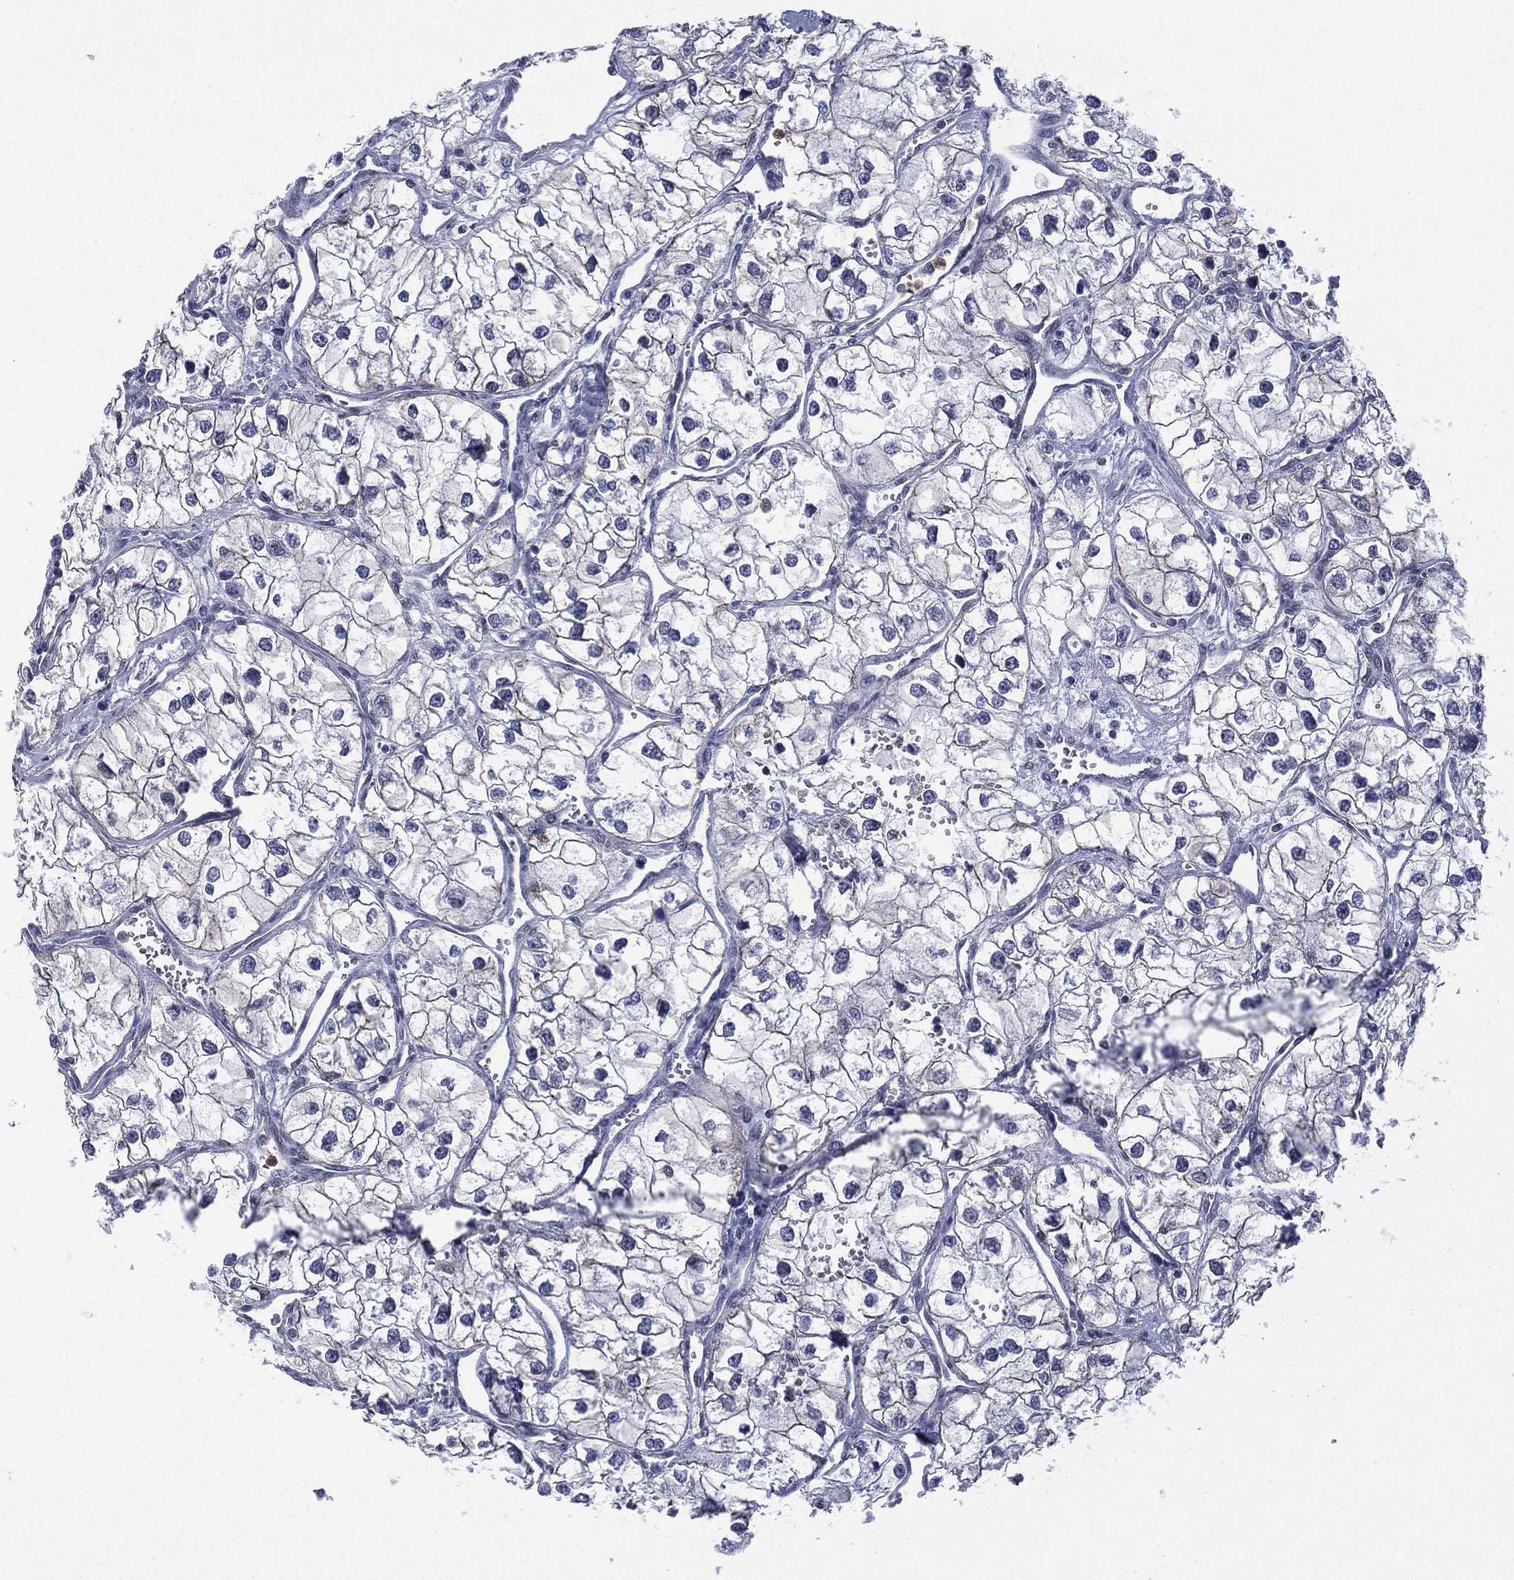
{"staining": {"intensity": "negative", "quantity": "none", "location": "none"}, "tissue": "renal cancer", "cell_type": "Tumor cells", "image_type": "cancer", "snomed": [{"axis": "morphology", "description": "Adenocarcinoma, NOS"}, {"axis": "topography", "description": "Kidney"}], "caption": "IHC micrograph of neoplastic tissue: renal cancer stained with DAB exhibits no significant protein expression in tumor cells. The staining is performed using DAB brown chromogen with nuclei counter-stained in using hematoxylin.", "gene": "ZNF711", "patient": {"sex": "male", "age": 59}}